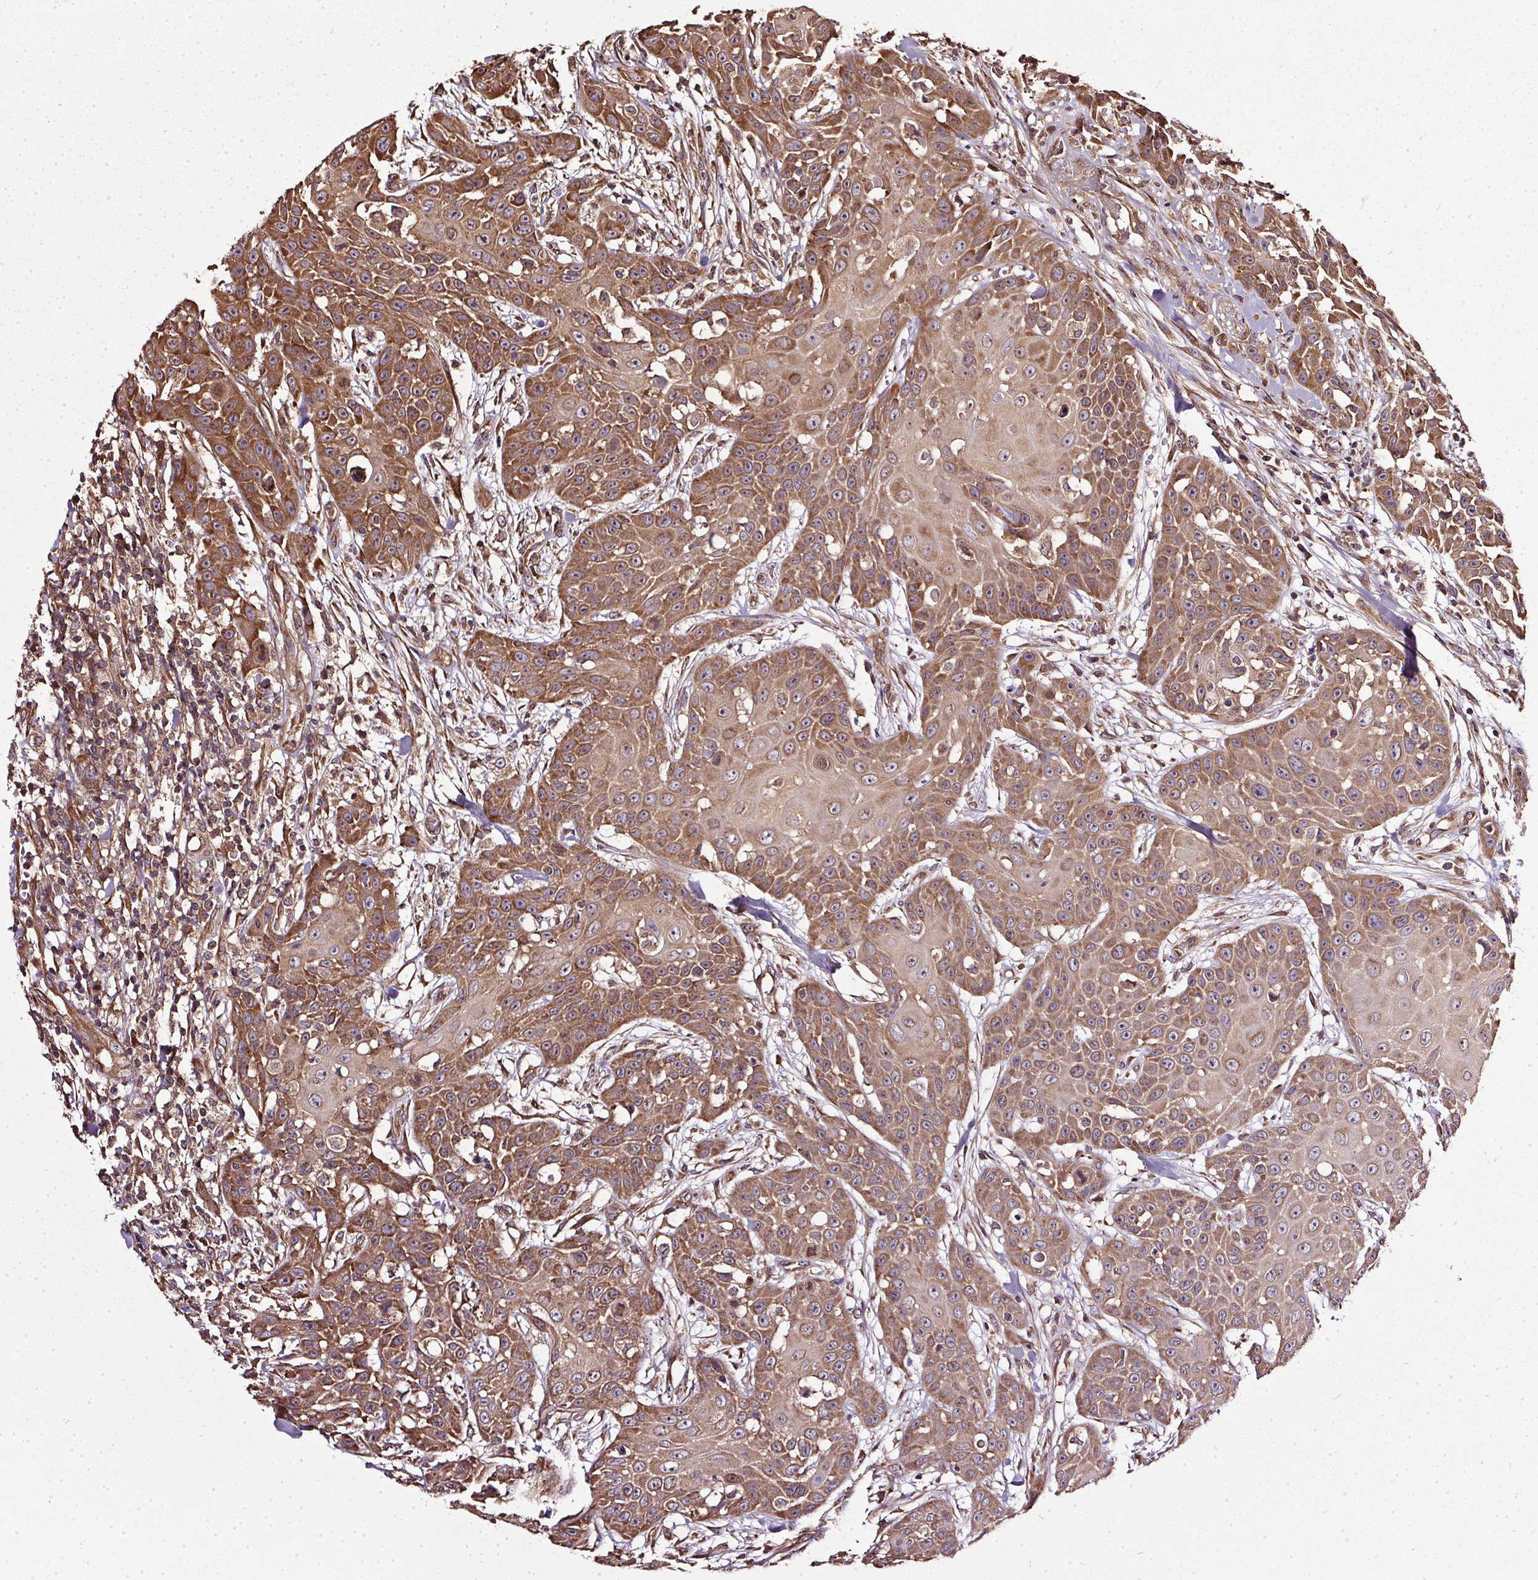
{"staining": {"intensity": "moderate", "quantity": ">75%", "location": "cytoplasmic/membranous"}, "tissue": "head and neck cancer", "cell_type": "Tumor cells", "image_type": "cancer", "snomed": [{"axis": "morphology", "description": "Squamous cell carcinoma, NOS"}, {"axis": "topography", "description": "Oral tissue"}, {"axis": "topography", "description": "Head-Neck"}], "caption": "This micrograph reveals immunohistochemistry staining of human head and neck cancer, with medium moderate cytoplasmic/membranous staining in approximately >75% of tumor cells.", "gene": "EIF2S1", "patient": {"sex": "female", "age": 55}}